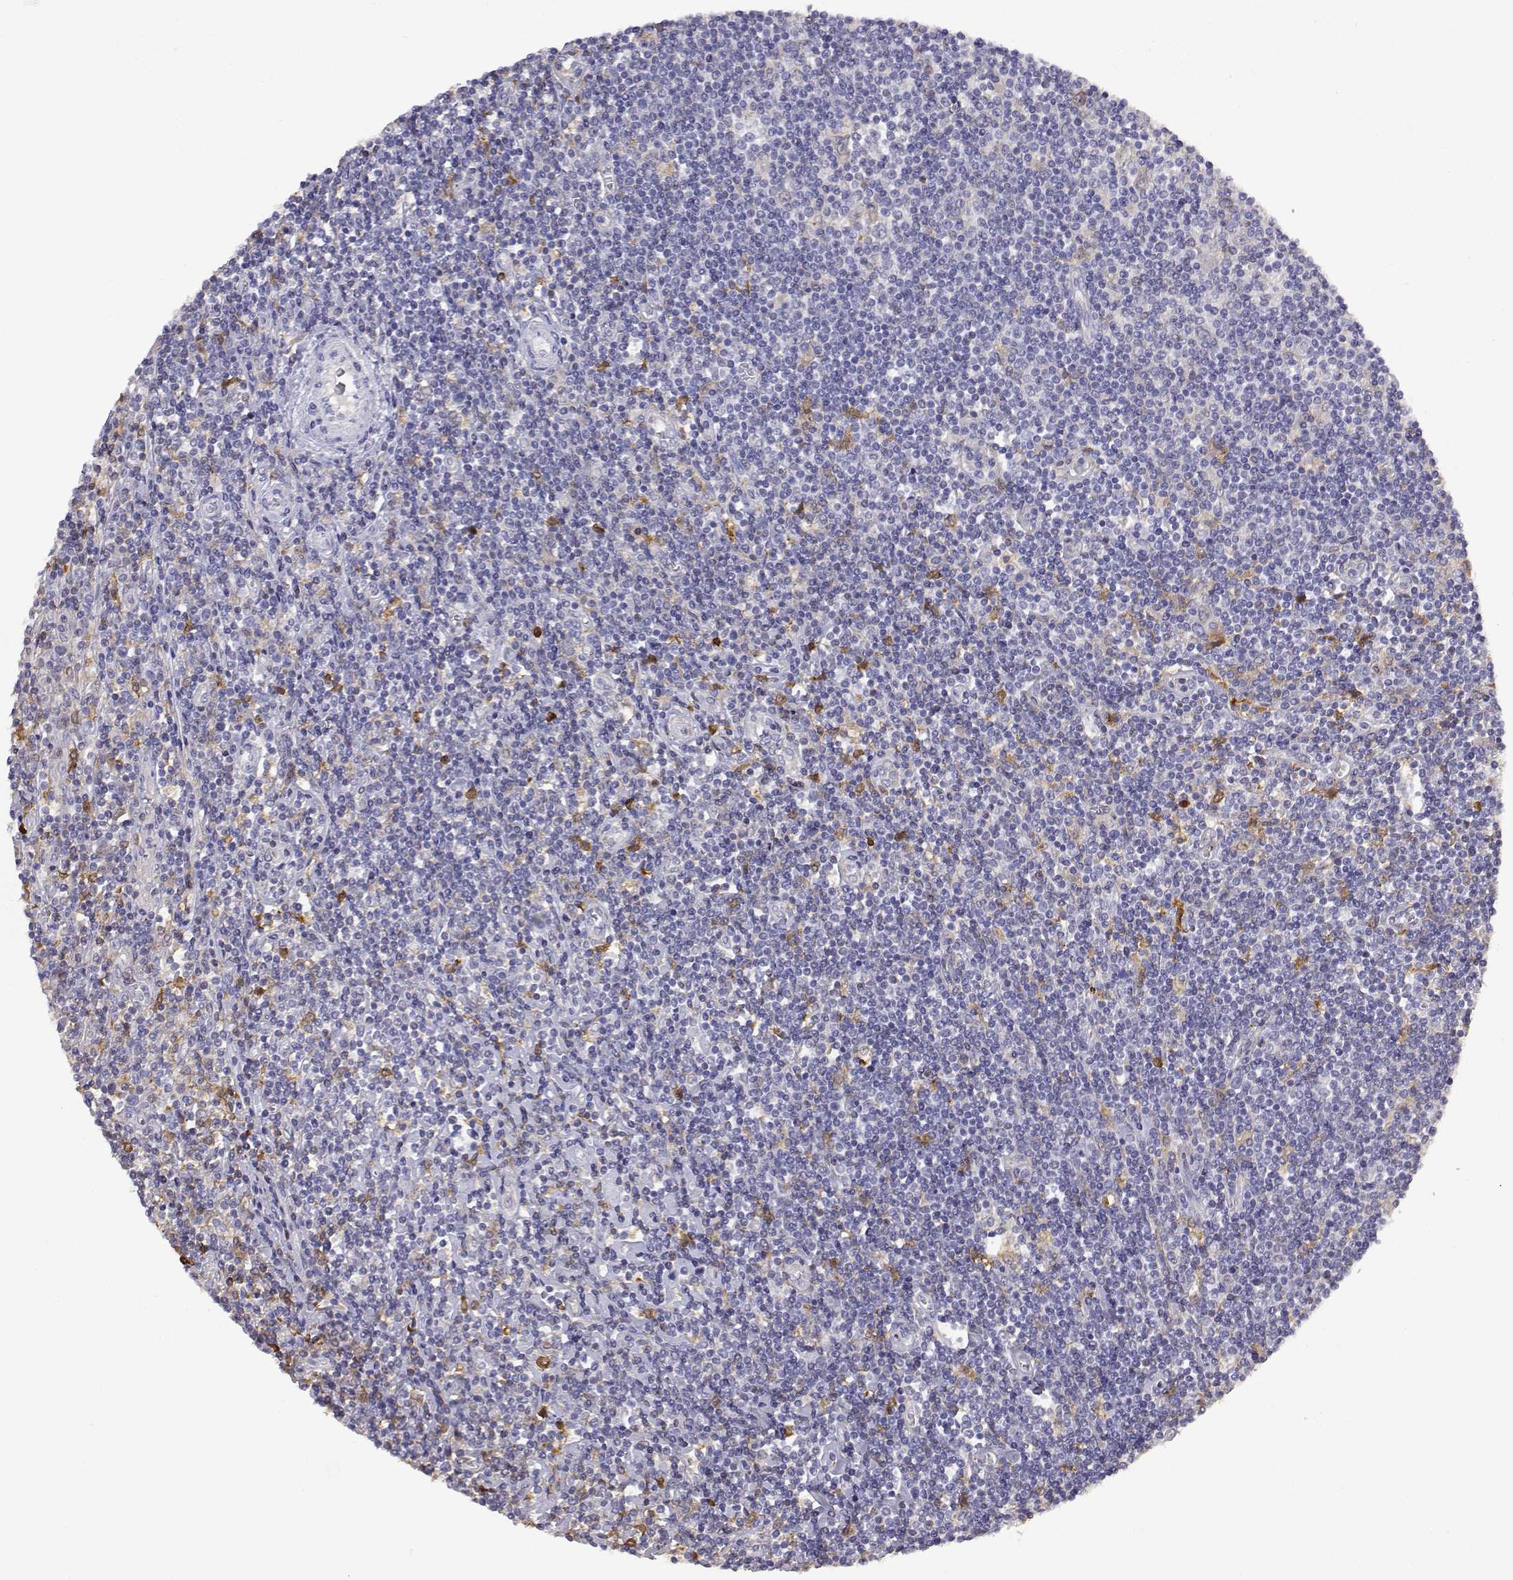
{"staining": {"intensity": "negative", "quantity": "none", "location": "none"}, "tissue": "lymphoma", "cell_type": "Tumor cells", "image_type": "cancer", "snomed": [{"axis": "morphology", "description": "Hodgkin's disease, NOS"}, {"axis": "topography", "description": "Lymph node"}], "caption": "This histopathology image is of Hodgkin's disease stained with IHC to label a protein in brown with the nuclei are counter-stained blue. There is no expression in tumor cells. Brightfield microscopy of immunohistochemistry (IHC) stained with DAB (3,3'-diaminobenzidine) (brown) and hematoxylin (blue), captured at high magnification.", "gene": "ADA", "patient": {"sex": "male", "age": 40}}